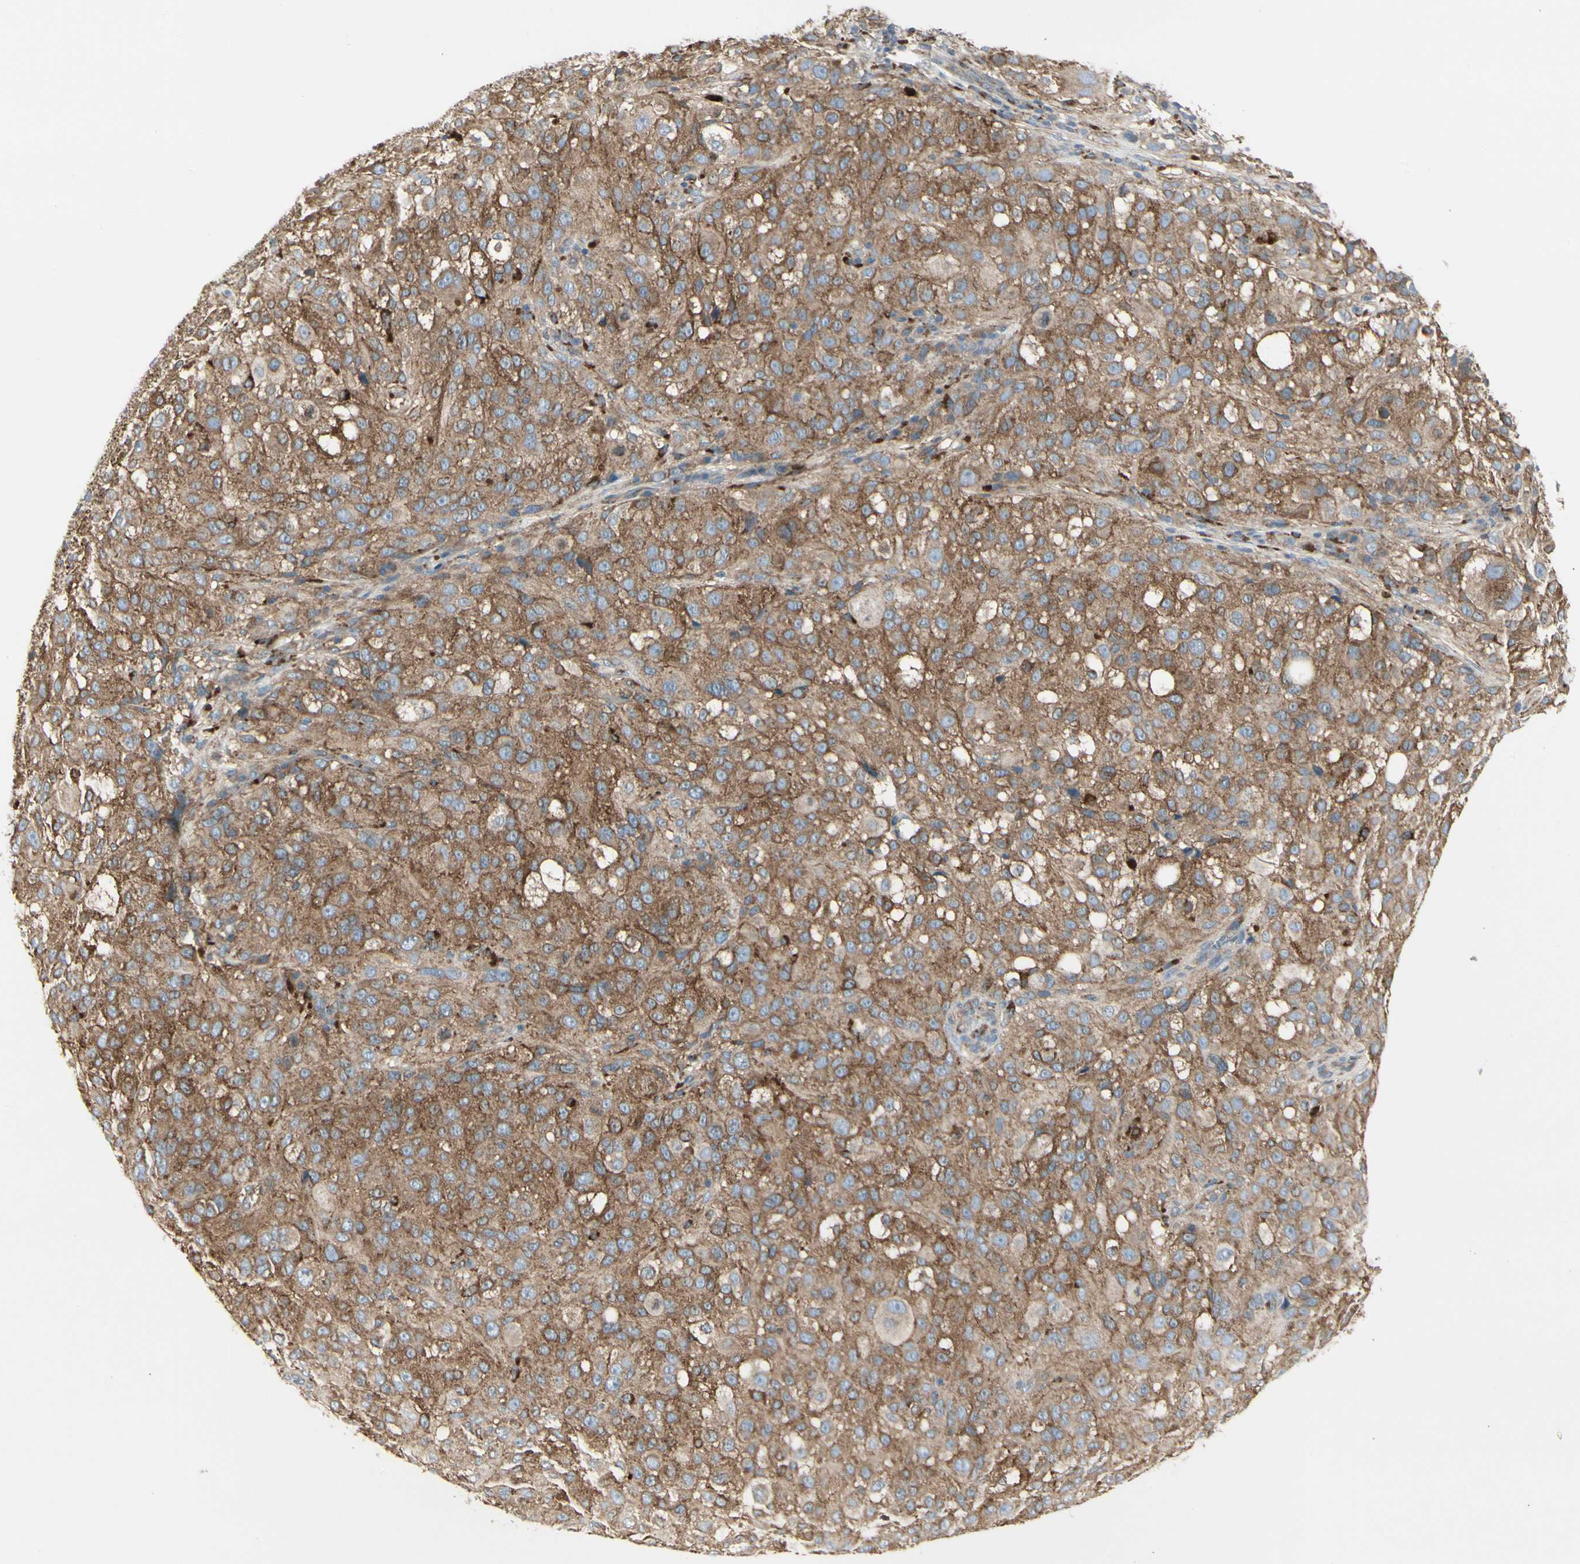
{"staining": {"intensity": "moderate", "quantity": ">75%", "location": "cytoplasmic/membranous"}, "tissue": "melanoma", "cell_type": "Tumor cells", "image_type": "cancer", "snomed": [{"axis": "morphology", "description": "Necrosis, NOS"}, {"axis": "morphology", "description": "Malignant melanoma, NOS"}, {"axis": "topography", "description": "Skin"}], "caption": "A brown stain shows moderate cytoplasmic/membranous positivity of a protein in human melanoma tumor cells. Using DAB (3,3'-diaminobenzidine) (brown) and hematoxylin (blue) stains, captured at high magnification using brightfield microscopy.", "gene": "ATP6V1B2", "patient": {"sex": "female", "age": 87}}